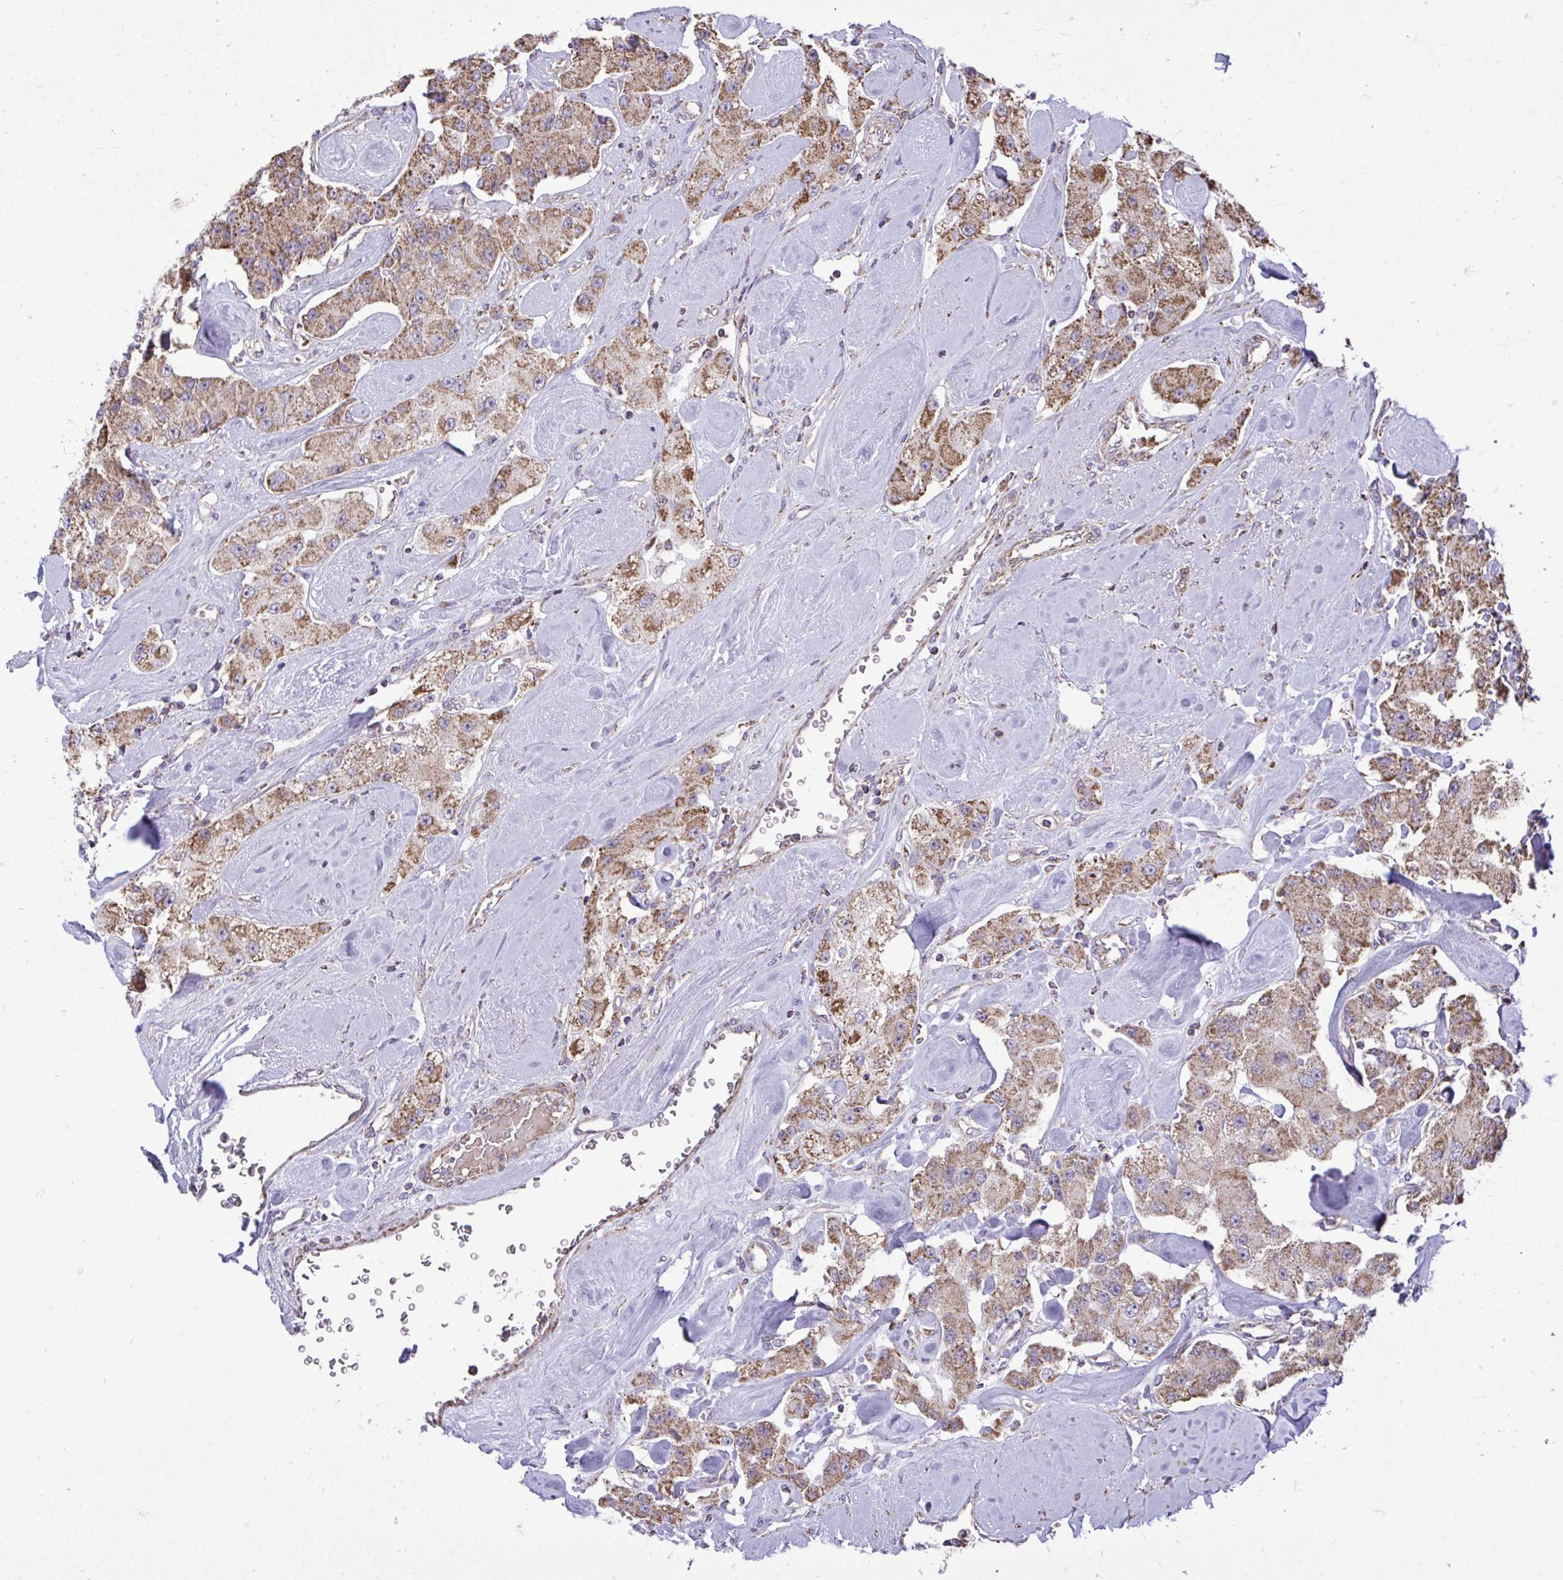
{"staining": {"intensity": "moderate", "quantity": ">75%", "location": "cytoplasmic/membranous"}, "tissue": "carcinoid", "cell_type": "Tumor cells", "image_type": "cancer", "snomed": [{"axis": "morphology", "description": "Carcinoid, malignant, NOS"}, {"axis": "topography", "description": "Pancreas"}], "caption": "A medium amount of moderate cytoplasmic/membranous expression is seen in about >75% of tumor cells in carcinoid tissue.", "gene": "UBE2C", "patient": {"sex": "male", "age": 41}}